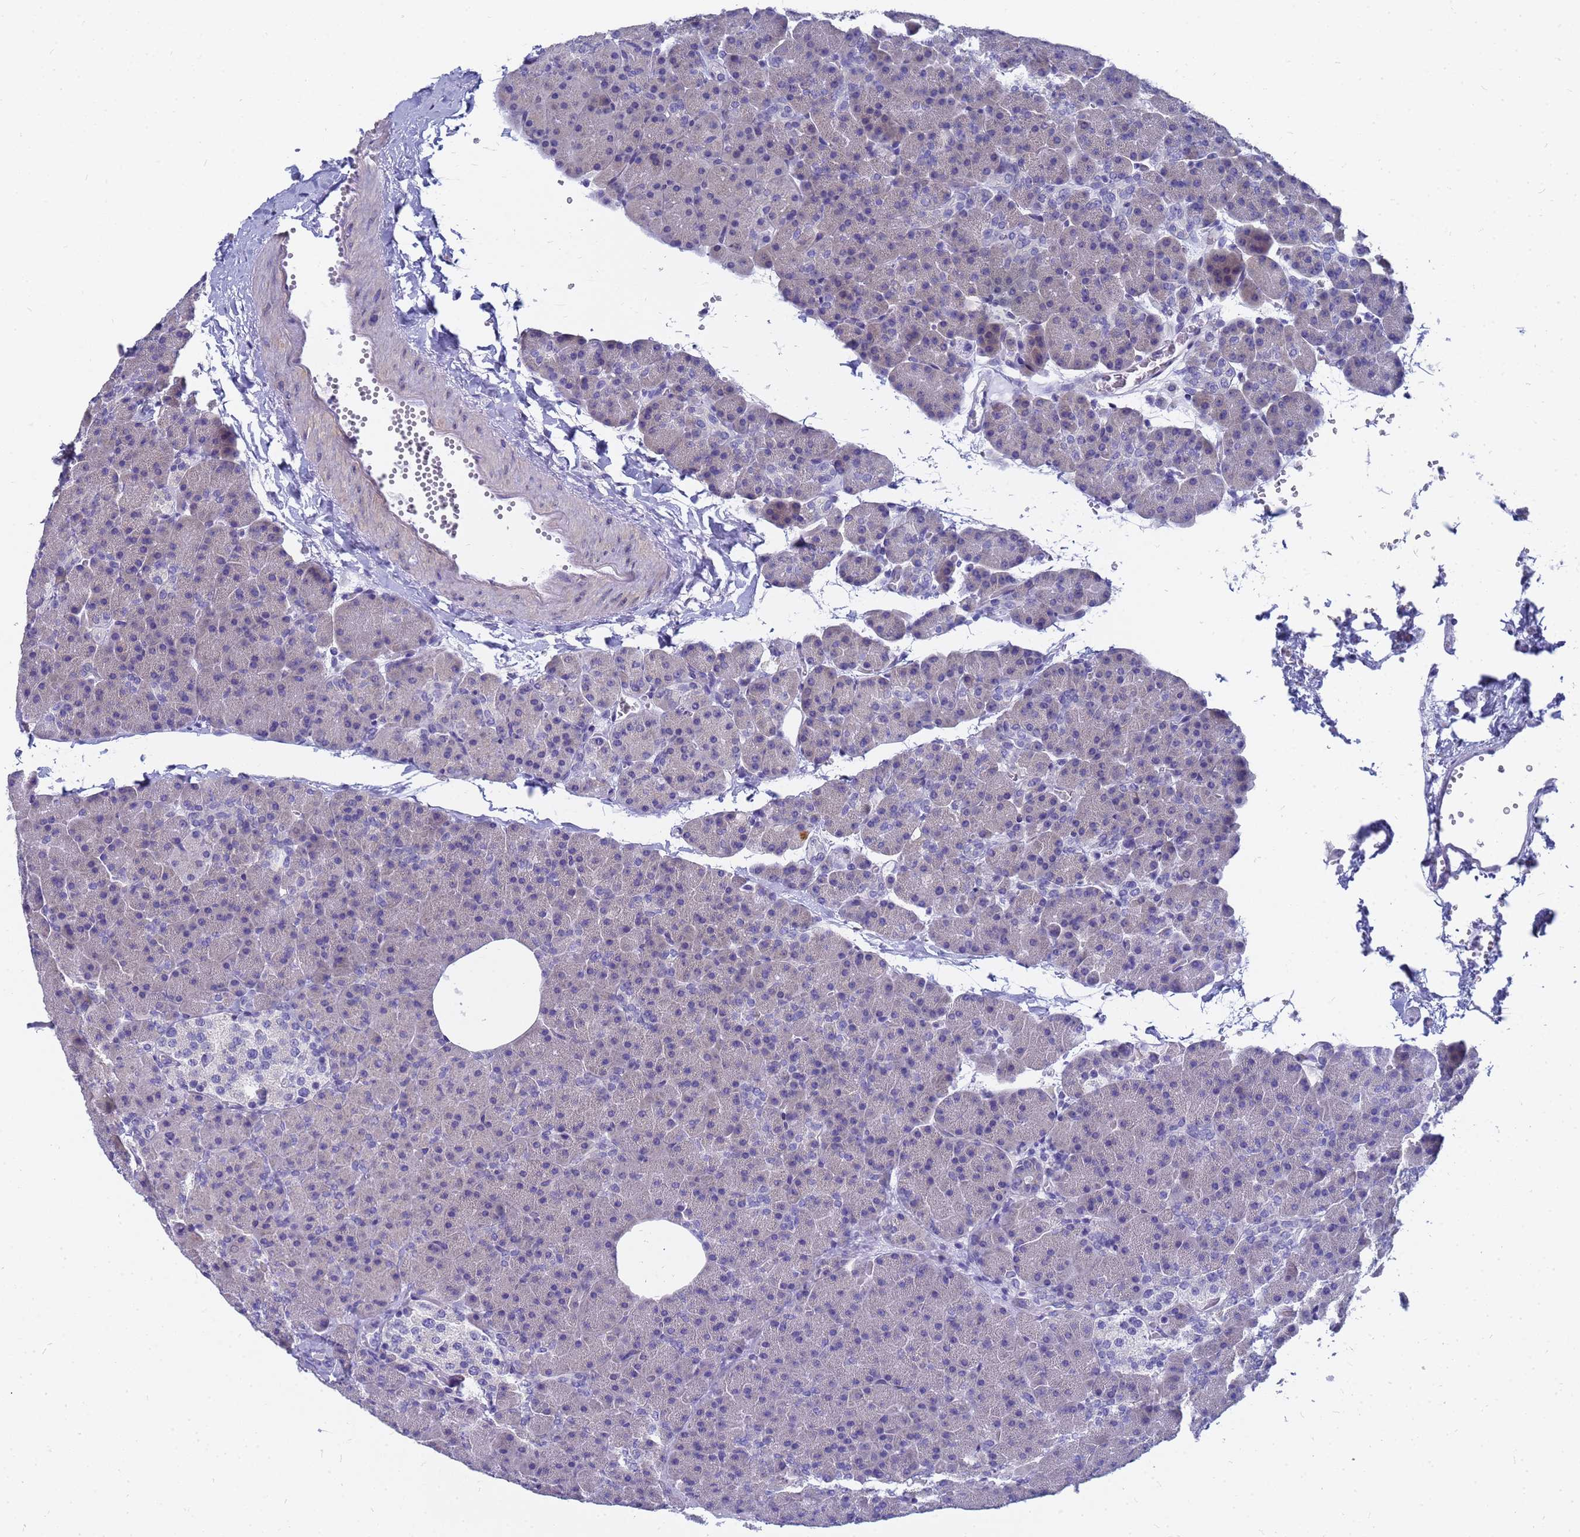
{"staining": {"intensity": "negative", "quantity": "none", "location": "none"}, "tissue": "pancreas", "cell_type": "Exocrine glandular cells", "image_type": "normal", "snomed": [{"axis": "morphology", "description": "Normal tissue, NOS"}, {"axis": "morphology", "description": "Carcinoid, malignant, NOS"}, {"axis": "topography", "description": "Pancreas"}], "caption": "IHC of normal pancreas exhibits no staining in exocrine glandular cells. (DAB (3,3'-diaminobenzidine) IHC visualized using brightfield microscopy, high magnification).", "gene": "FAM166B", "patient": {"sex": "female", "age": 35}}